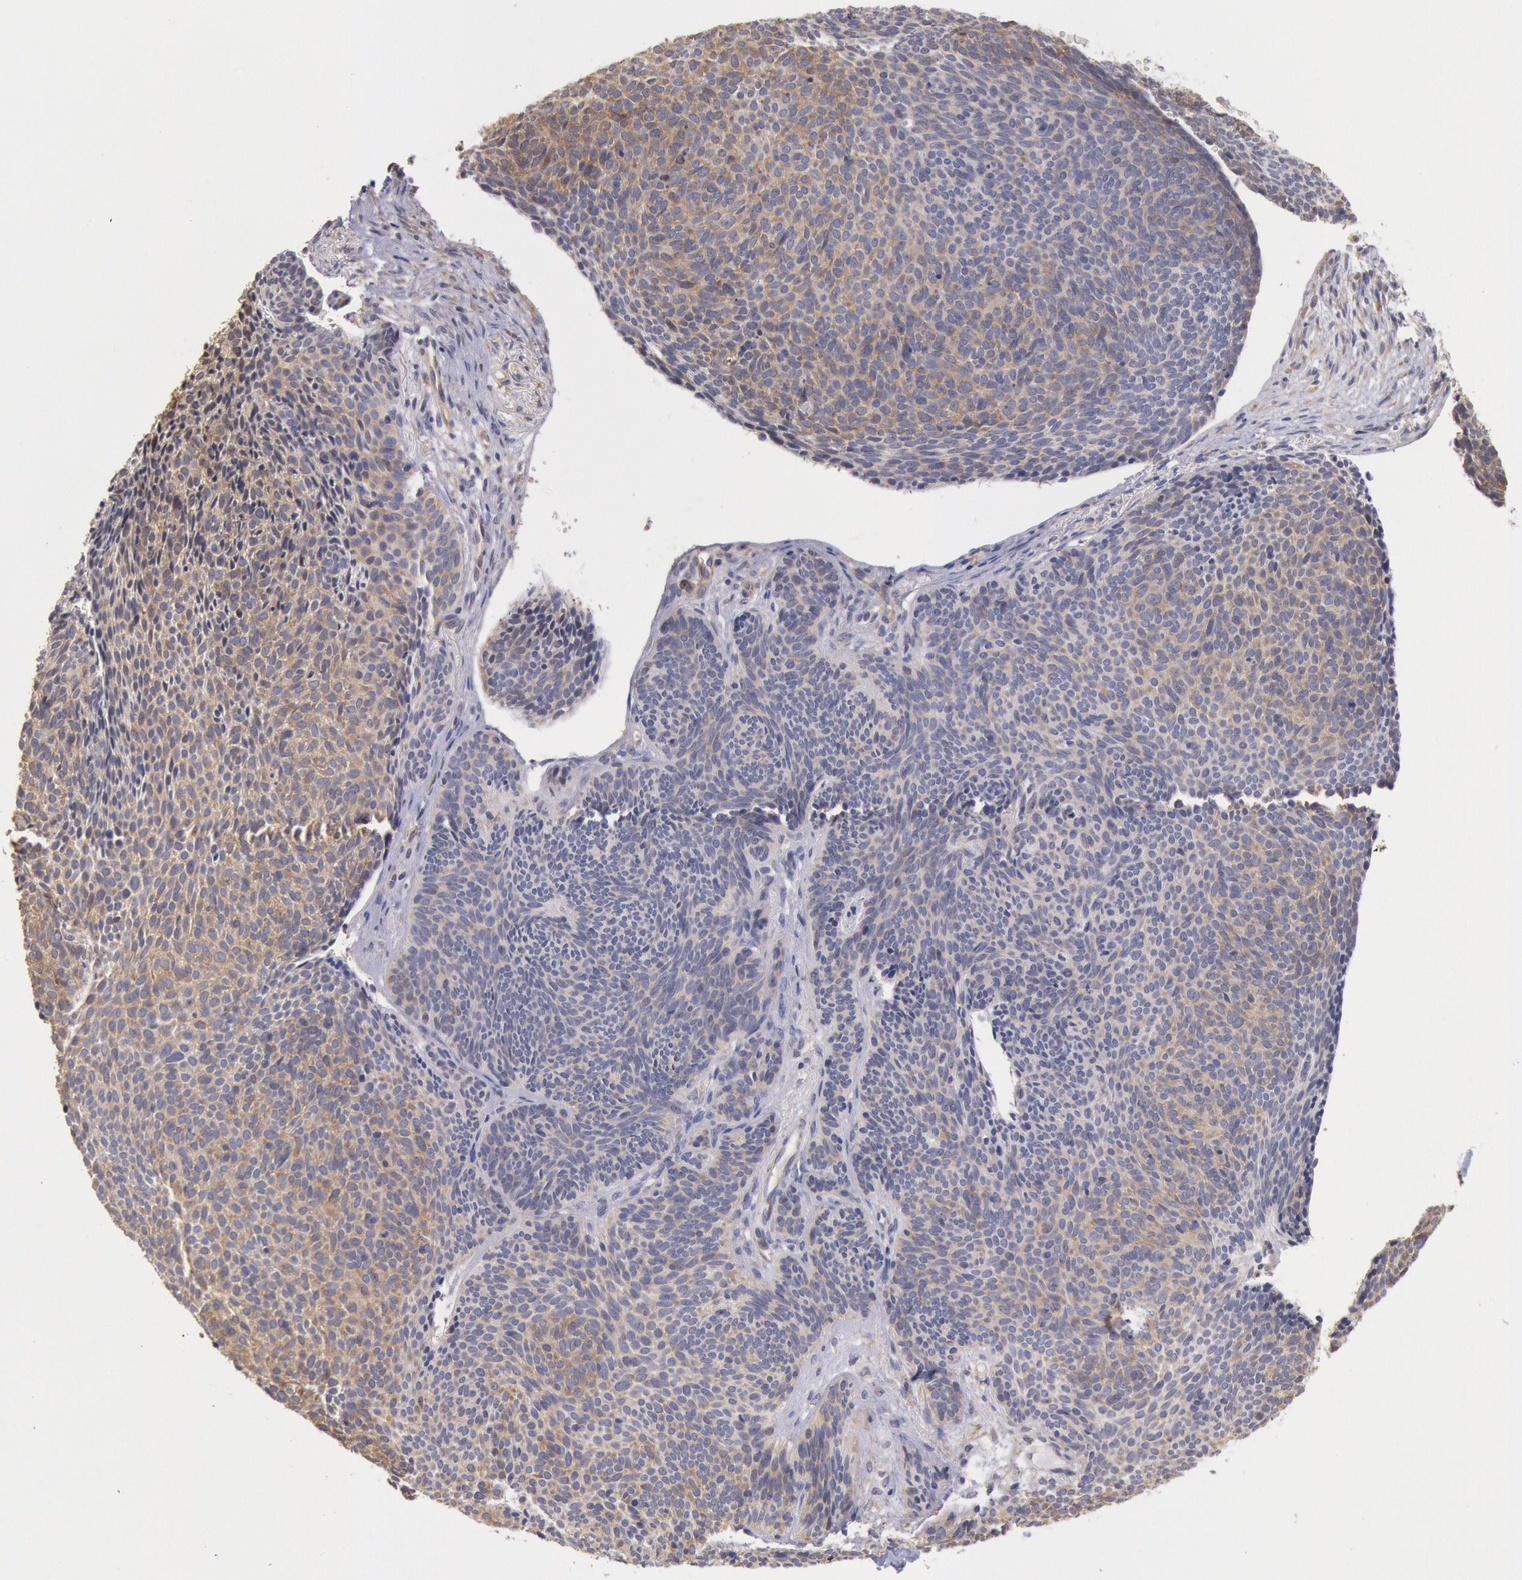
{"staining": {"intensity": "weak", "quantity": ">75%", "location": "cytoplasmic/membranous"}, "tissue": "skin cancer", "cell_type": "Tumor cells", "image_type": "cancer", "snomed": [{"axis": "morphology", "description": "Basal cell carcinoma"}, {"axis": "topography", "description": "Skin"}], "caption": "Immunohistochemistry (IHC) photomicrograph of skin basal cell carcinoma stained for a protein (brown), which displays low levels of weak cytoplasmic/membranous staining in about >75% of tumor cells.", "gene": "DRG1", "patient": {"sex": "male", "age": 84}}